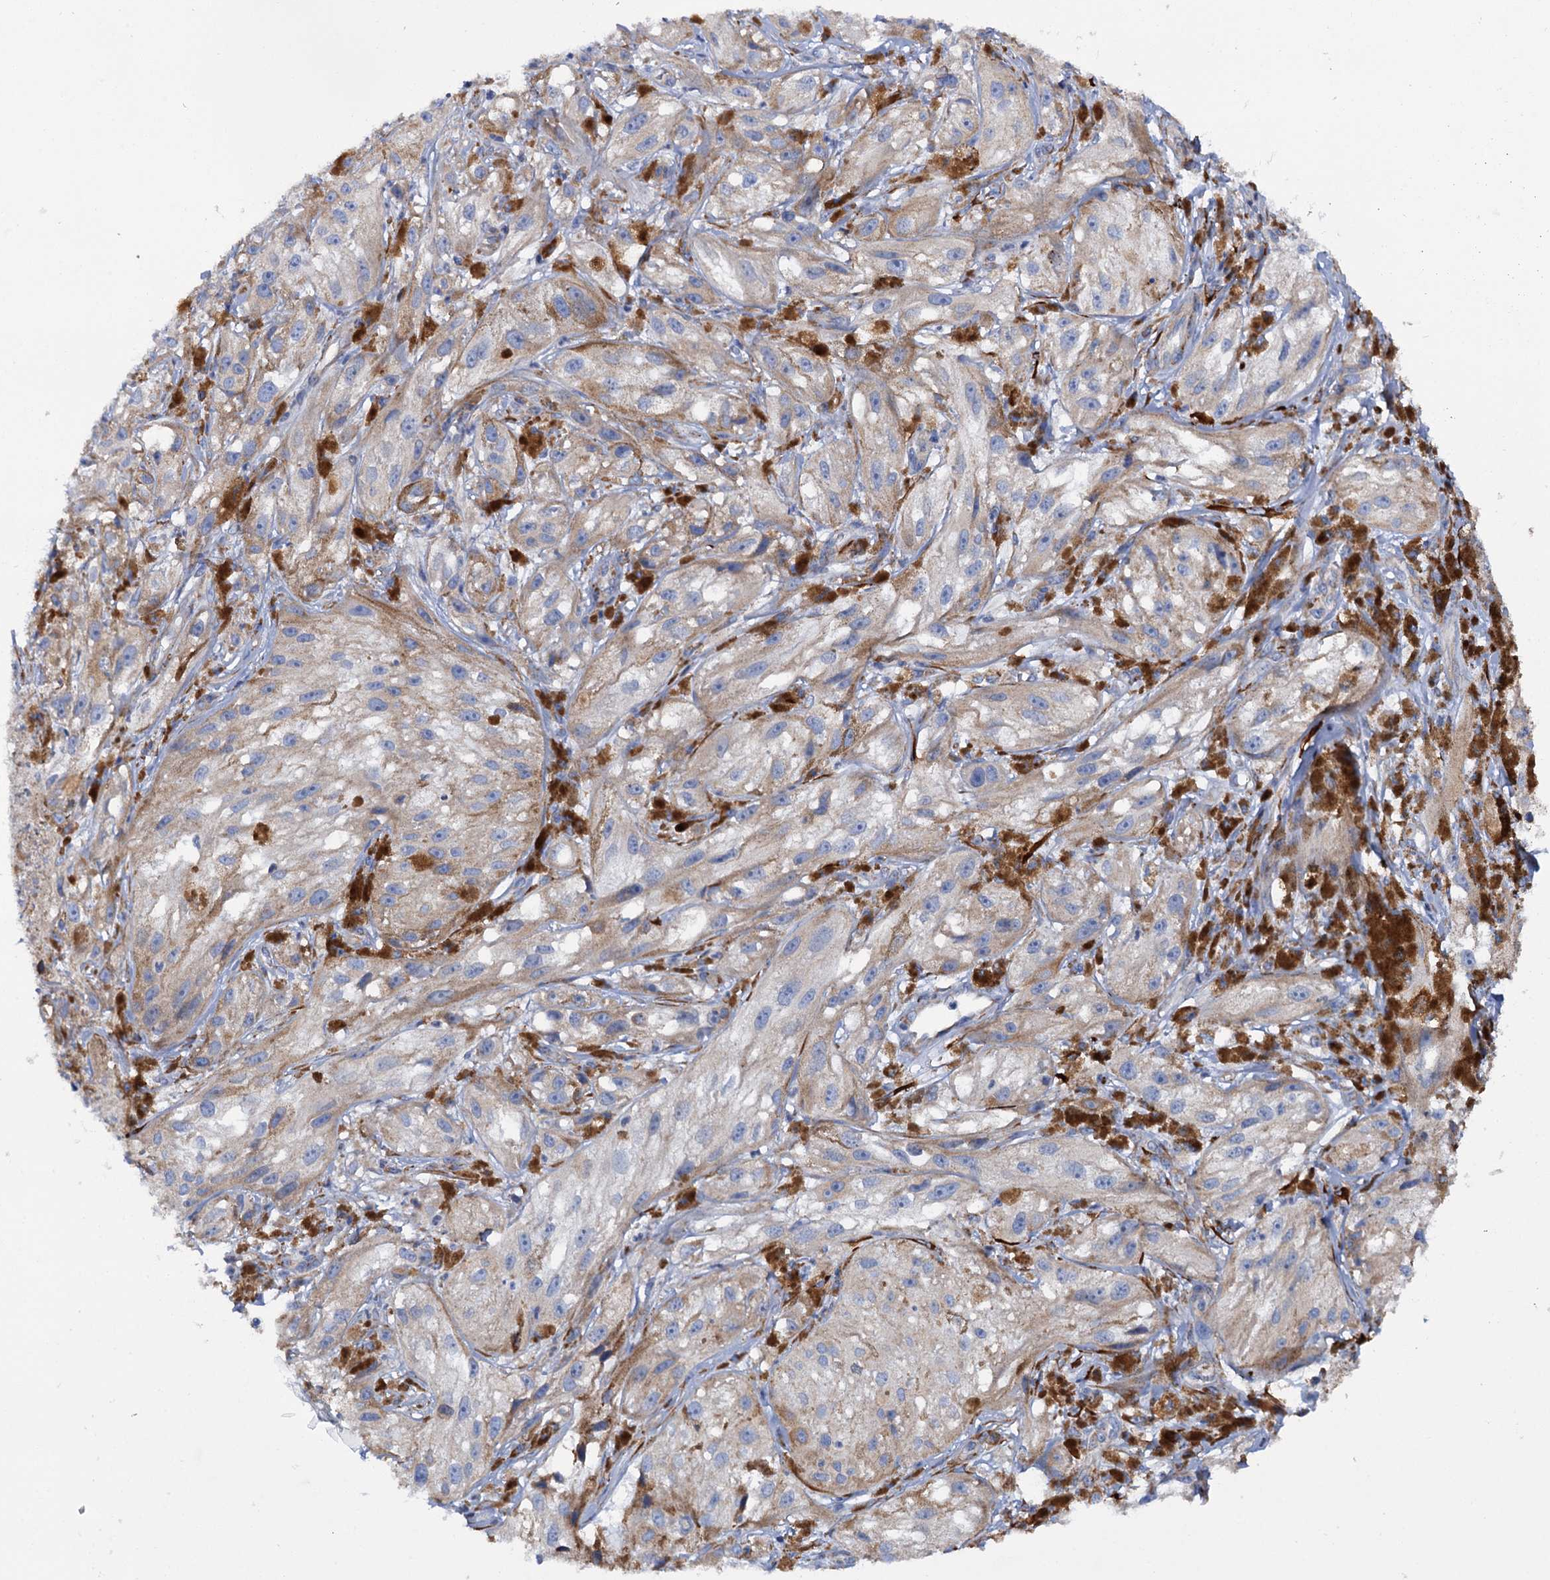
{"staining": {"intensity": "weak", "quantity": "25%-75%", "location": "cytoplasmic/membranous"}, "tissue": "melanoma", "cell_type": "Tumor cells", "image_type": "cancer", "snomed": [{"axis": "morphology", "description": "Malignant melanoma, NOS"}, {"axis": "topography", "description": "Skin"}], "caption": "Immunohistochemistry of human melanoma shows low levels of weak cytoplasmic/membranous expression in about 25%-75% of tumor cells. (DAB (3,3'-diaminobenzidine) = brown stain, brightfield microscopy at high magnification).", "gene": "SHE", "patient": {"sex": "male", "age": 88}}